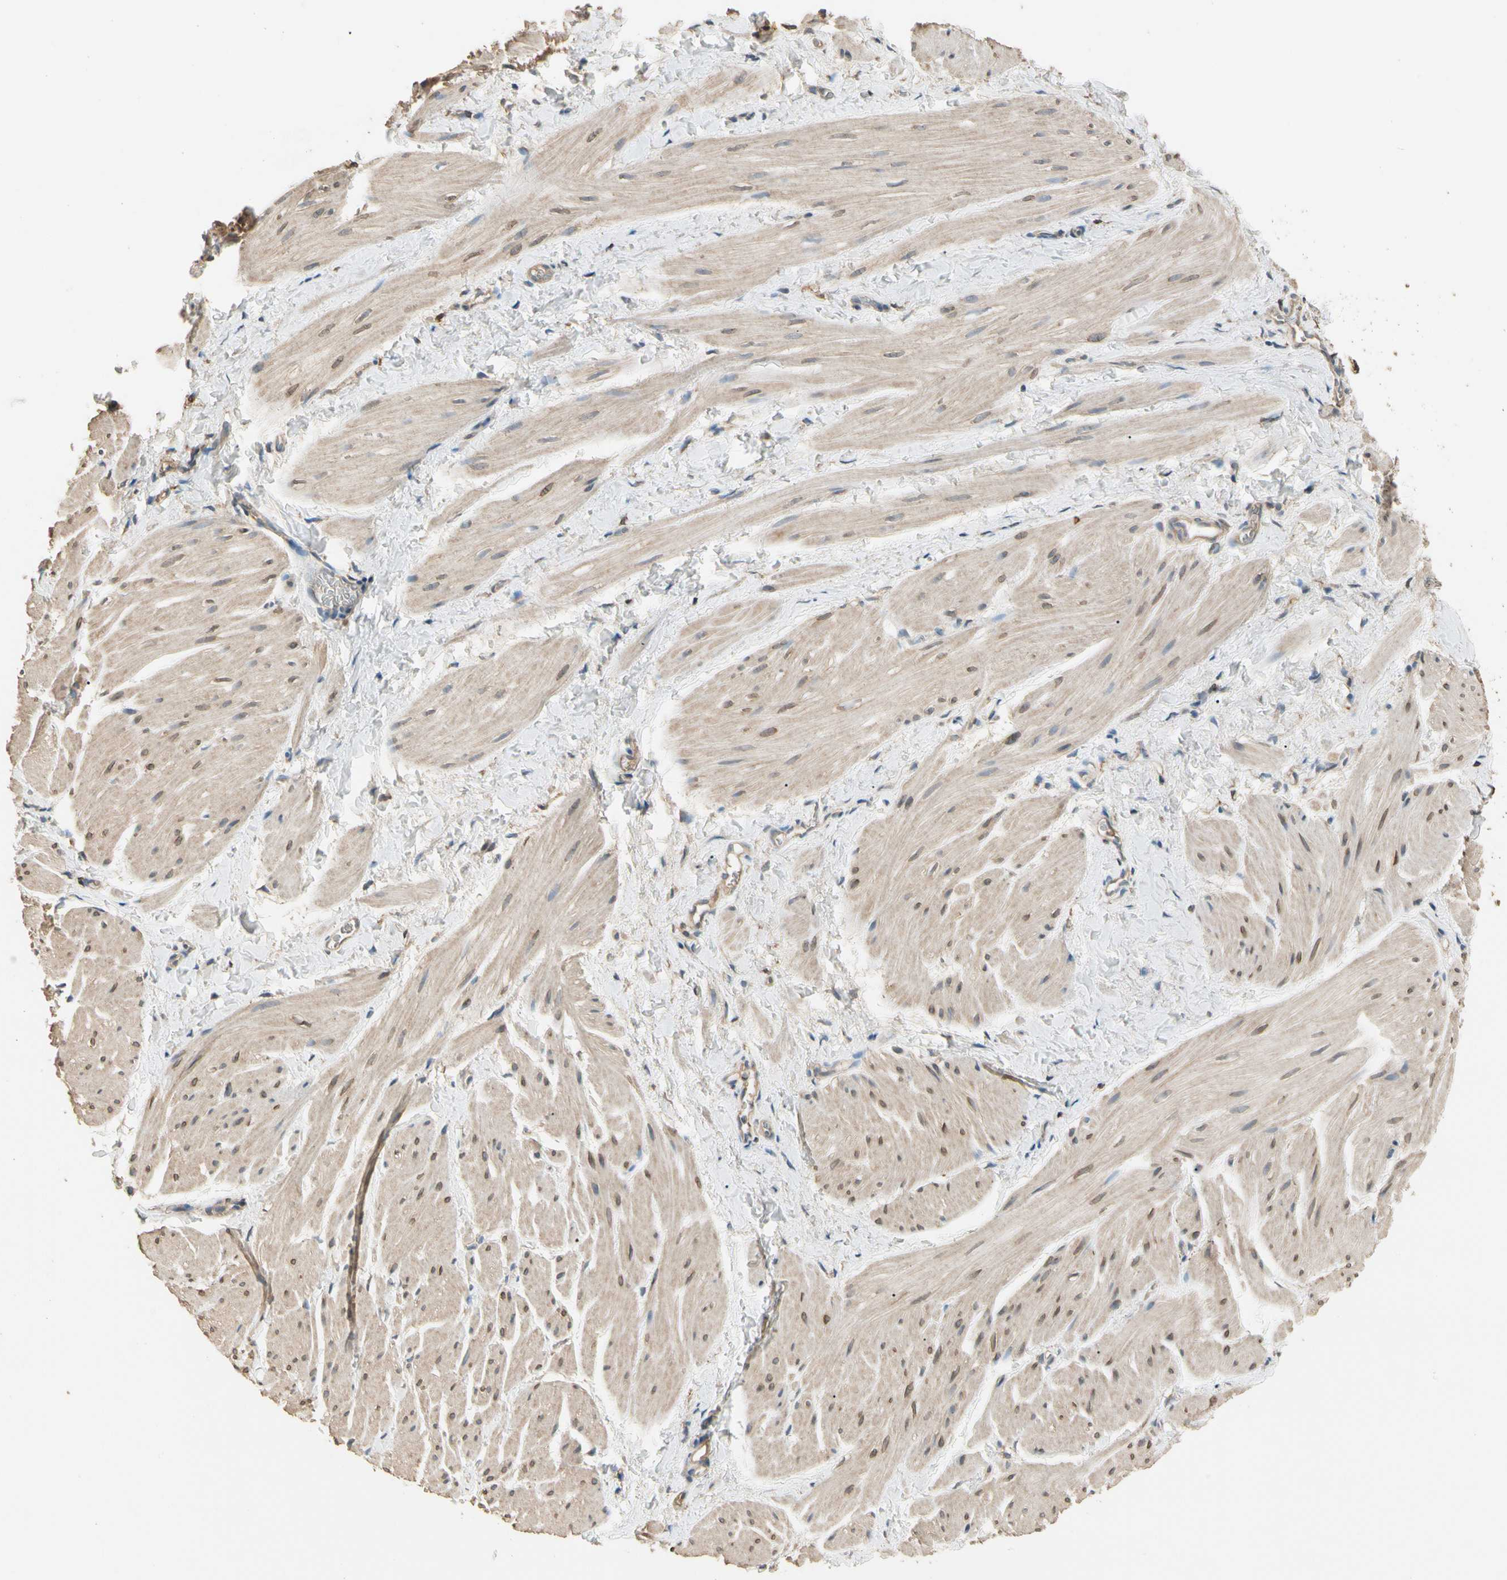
{"staining": {"intensity": "weak", "quantity": ">75%", "location": "cytoplasmic/membranous"}, "tissue": "smooth muscle", "cell_type": "Smooth muscle cells", "image_type": "normal", "snomed": [{"axis": "morphology", "description": "Normal tissue, NOS"}, {"axis": "topography", "description": "Smooth muscle"}], "caption": "High-magnification brightfield microscopy of benign smooth muscle stained with DAB (brown) and counterstained with hematoxylin (blue). smooth muscle cells exhibit weak cytoplasmic/membranous positivity is appreciated in about>75% of cells.", "gene": "CDH6", "patient": {"sex": "male", "age": 16}}